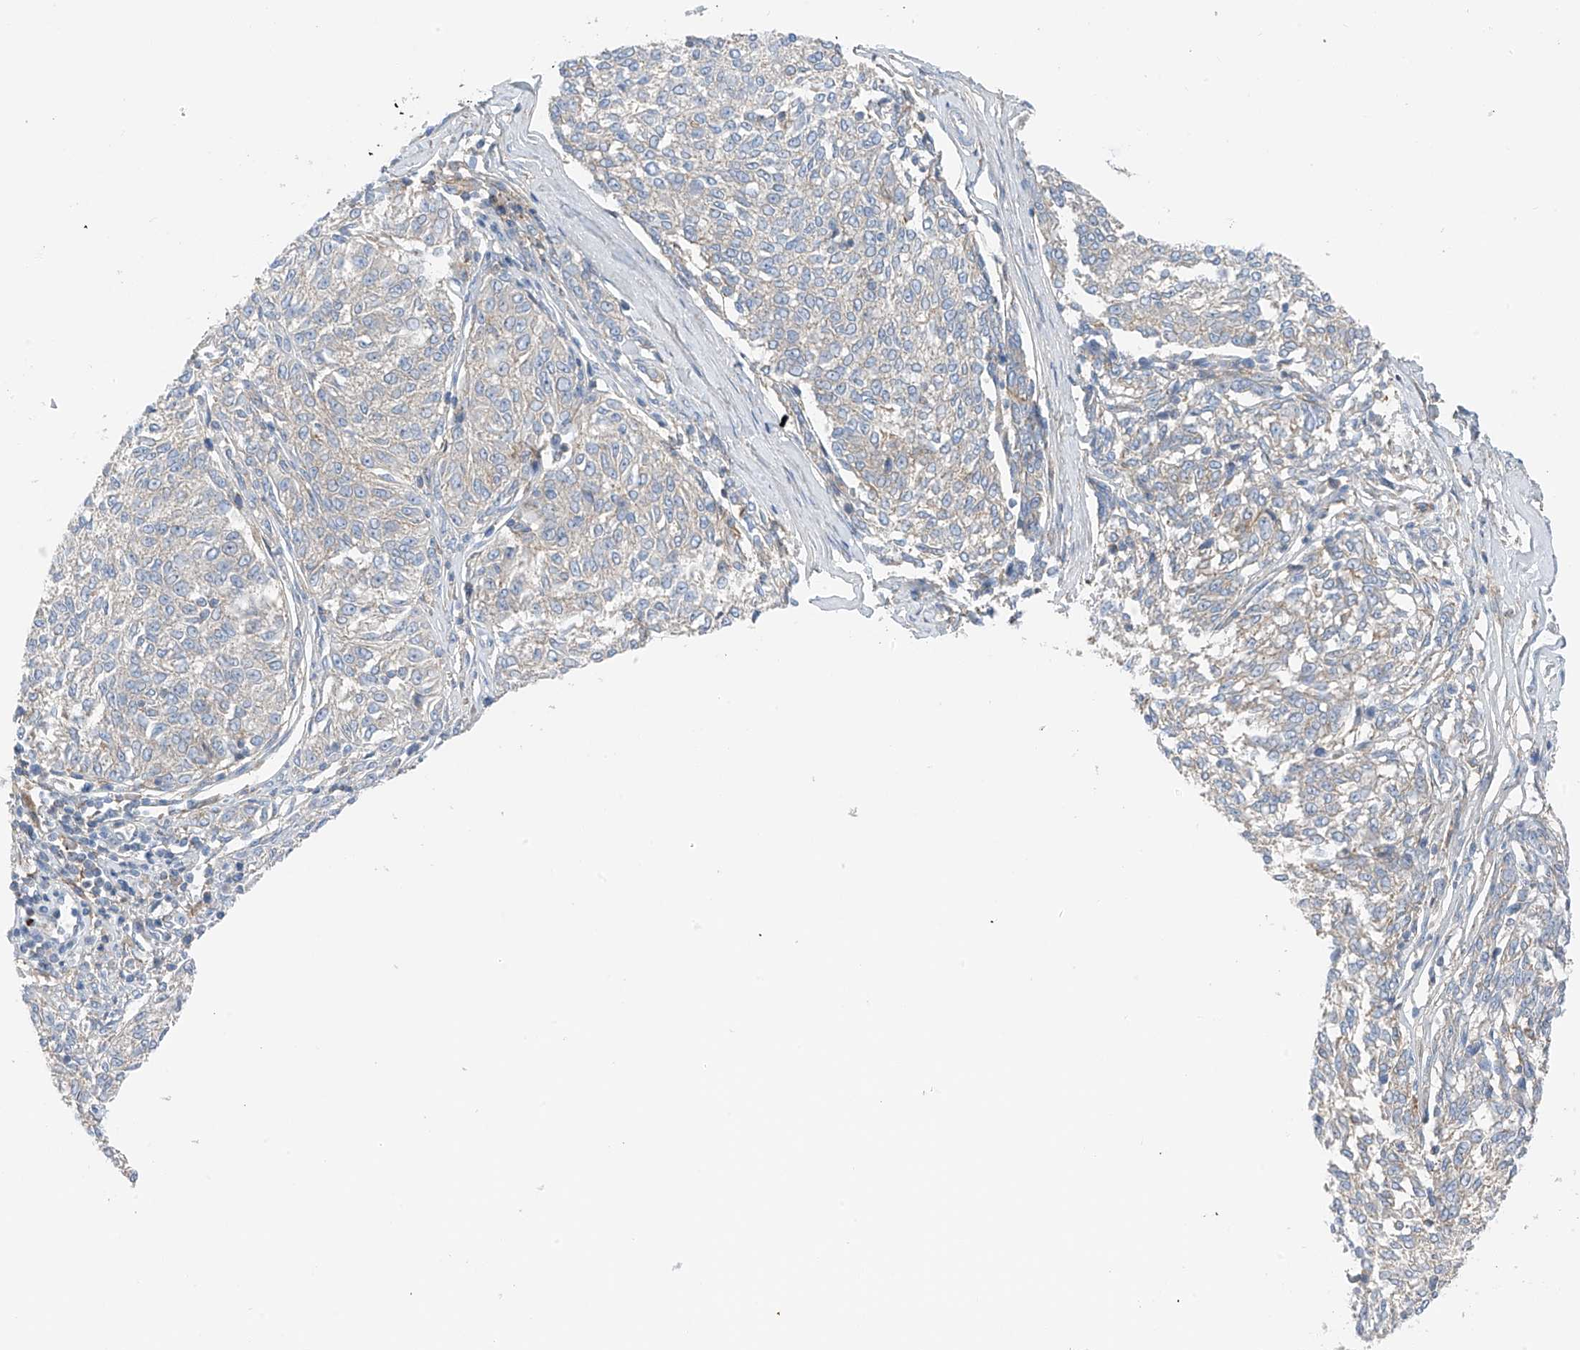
{"staining": {"intensity": "negative", "quantity": "none", "location": "none"}, "tissue": "melanoma", "cell_type": "Tumor cells", "image_type": "cancer", "snomed": [{"axis": "morphology", "description": "Malignant melanoma, NOS"}, {"axis": "topography", "description": "Skin"}], "caption": "A photomicrograph of malignant melanoma stained for a protein shows no brown staining in tumor cells.", "gene": "NALCN", "patient": {"sex": "female", "age": 72}}